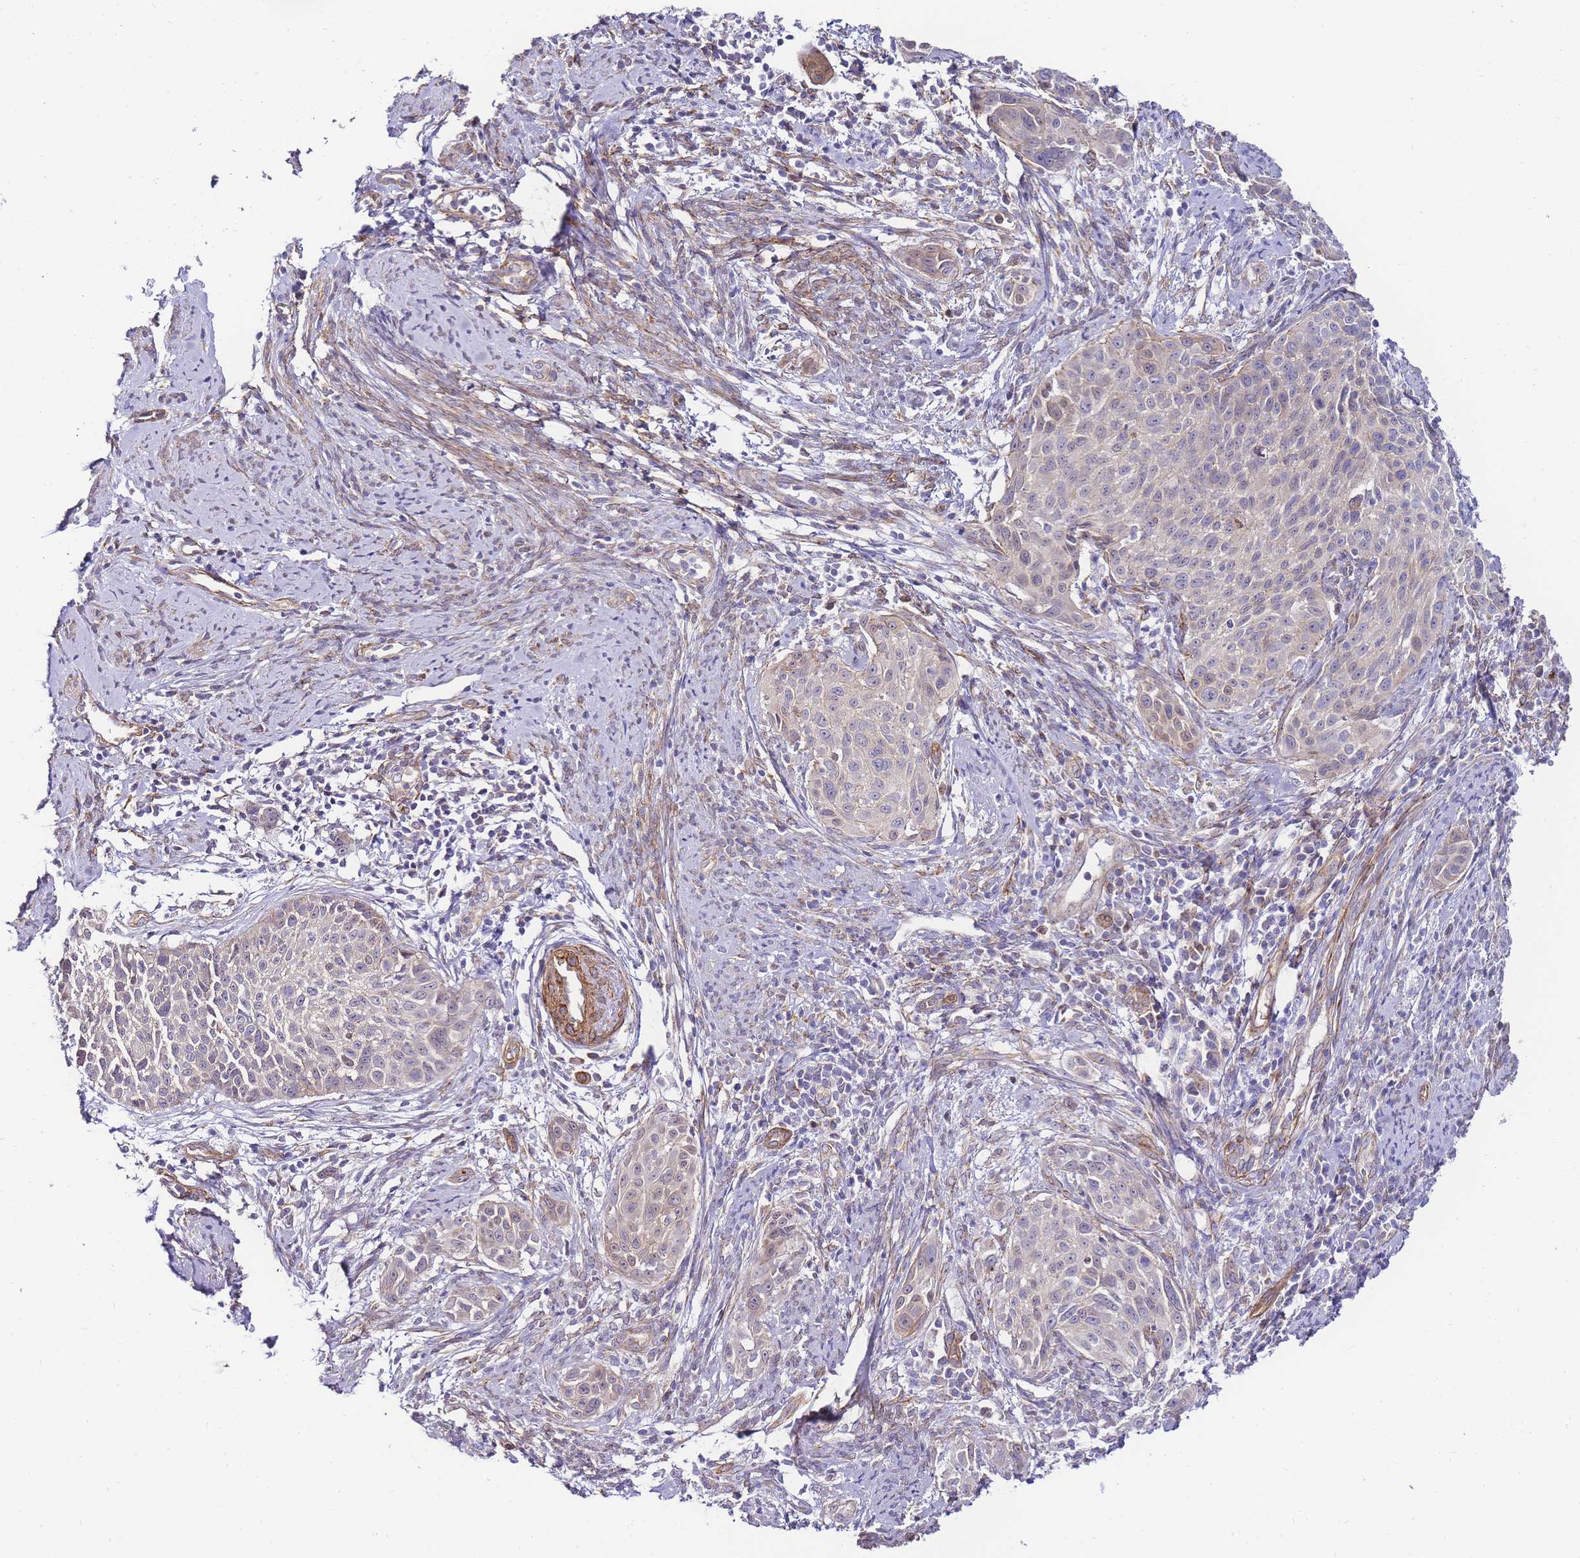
{"staining": {"intensity": "weak", "quantity": "<25%", "location": "cytoplasmic/membranous"}, "tissue": "cervical cancer", "cell_type": "Tumor cells", "image_type": "cancer", "snomed": [{"axis": "morphology", "description": "Squamous cell carcinoma, NOS"}, {"axis": "topography", "description": "Cervix"}], "caption": "Human cervical cancer stained for a protein using IHC exhibits no positivity in tumor cells.", "gene": "PDCD7", "patient": {"sex": "female", "age": 70}}